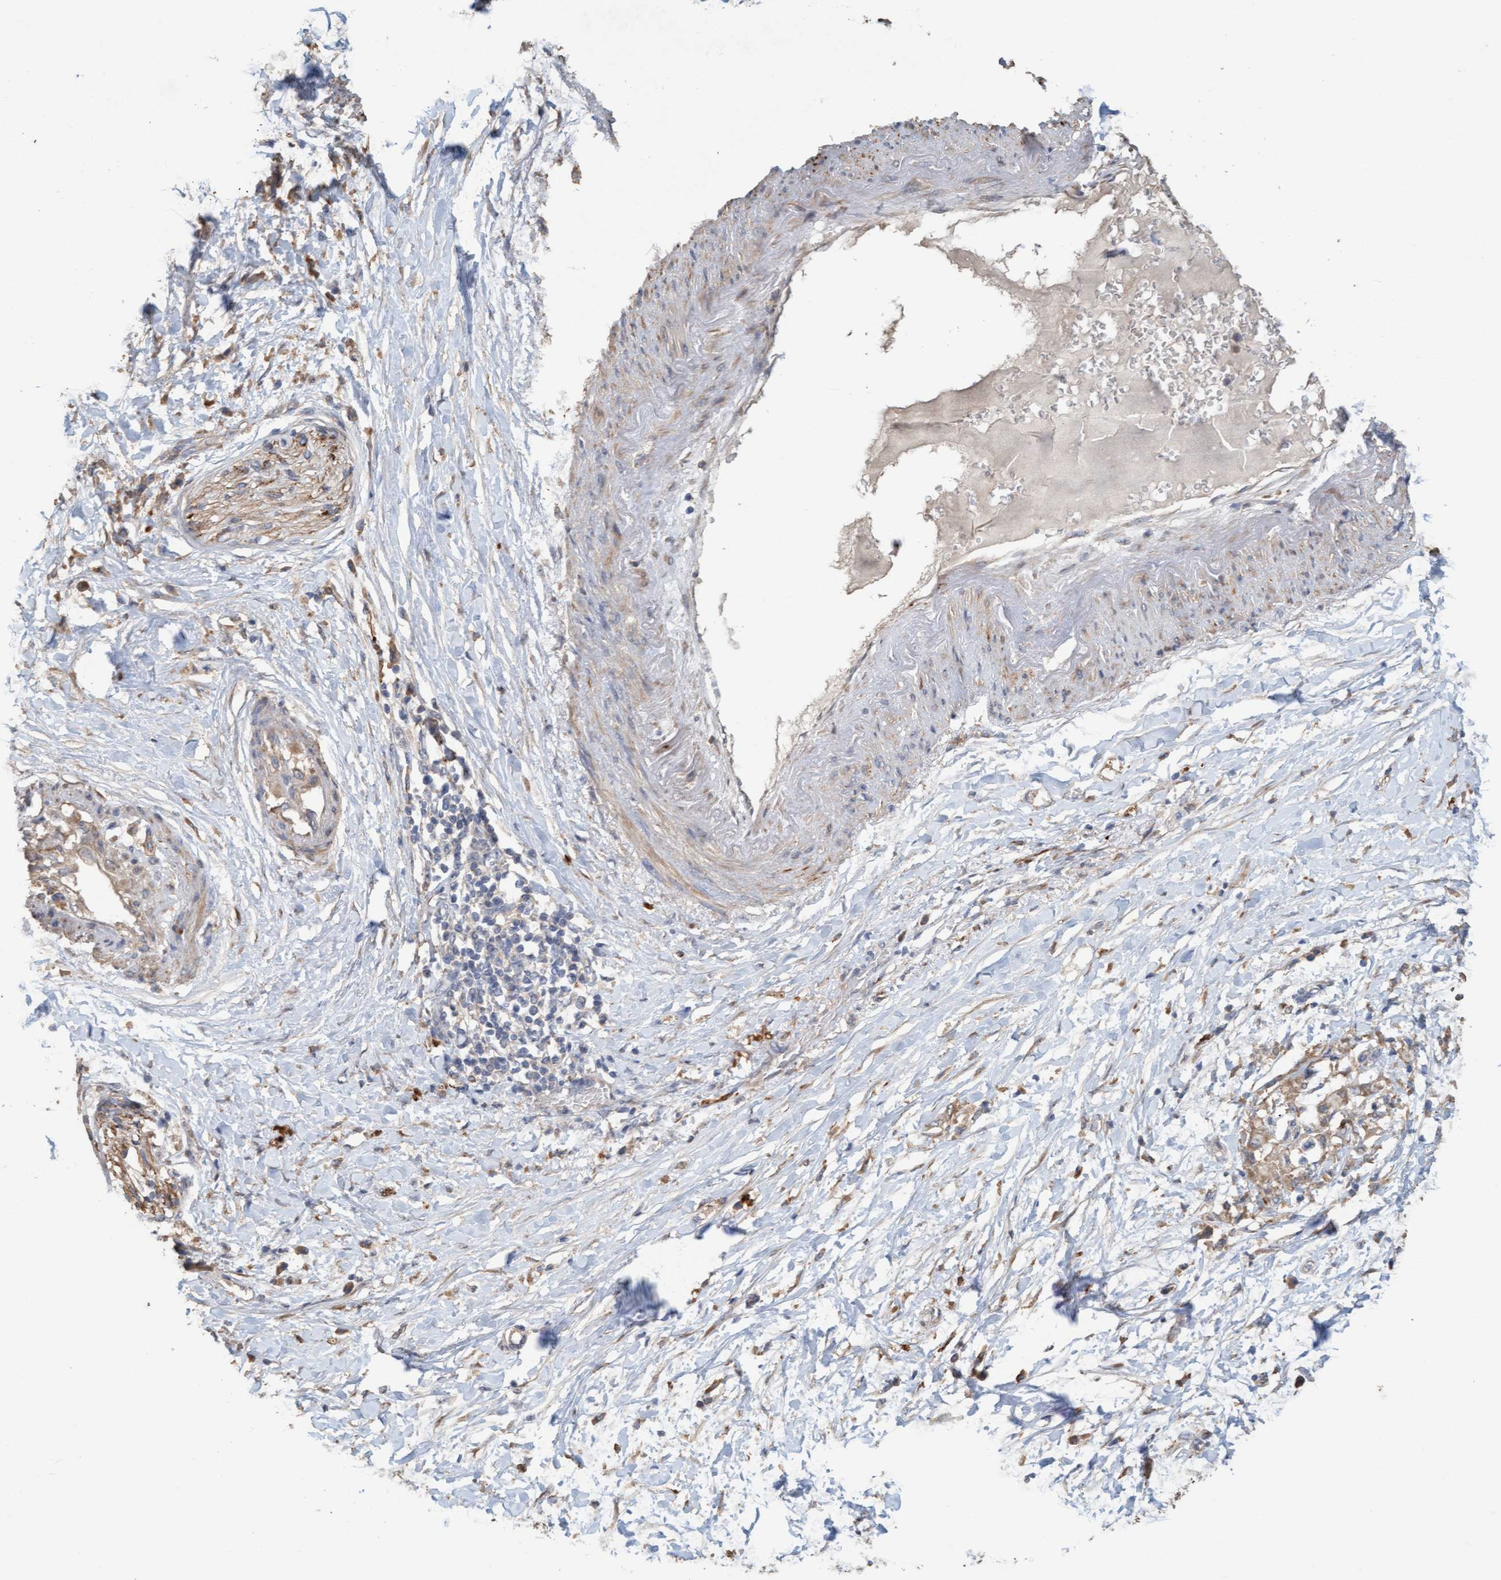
{"staining": {"intensity": "negative", "quantity": "none", "location": "none"}, "tissue": "pancreatic cancer", "cell_type": "Tumor cells", "image_type": "cancer", "snomed": [{"axis": "morphology", "description": "Normal tissue, NOS"}, {"axis": "morphology", "description": "Adenocarcinoma, NOS"}, {"axis": "topography", "description": "Pancreas"}, {"axis": "topography", "description": "Duodenum"}], "caption": "IHC histopathology image of neoplastic tissue: adenocarcinoma (pancreatic) stained with DAB reveals no significant protein expression in tumor cells.", "gene": "LONRF1", "patient": {"sex": "female", "age": 60}}